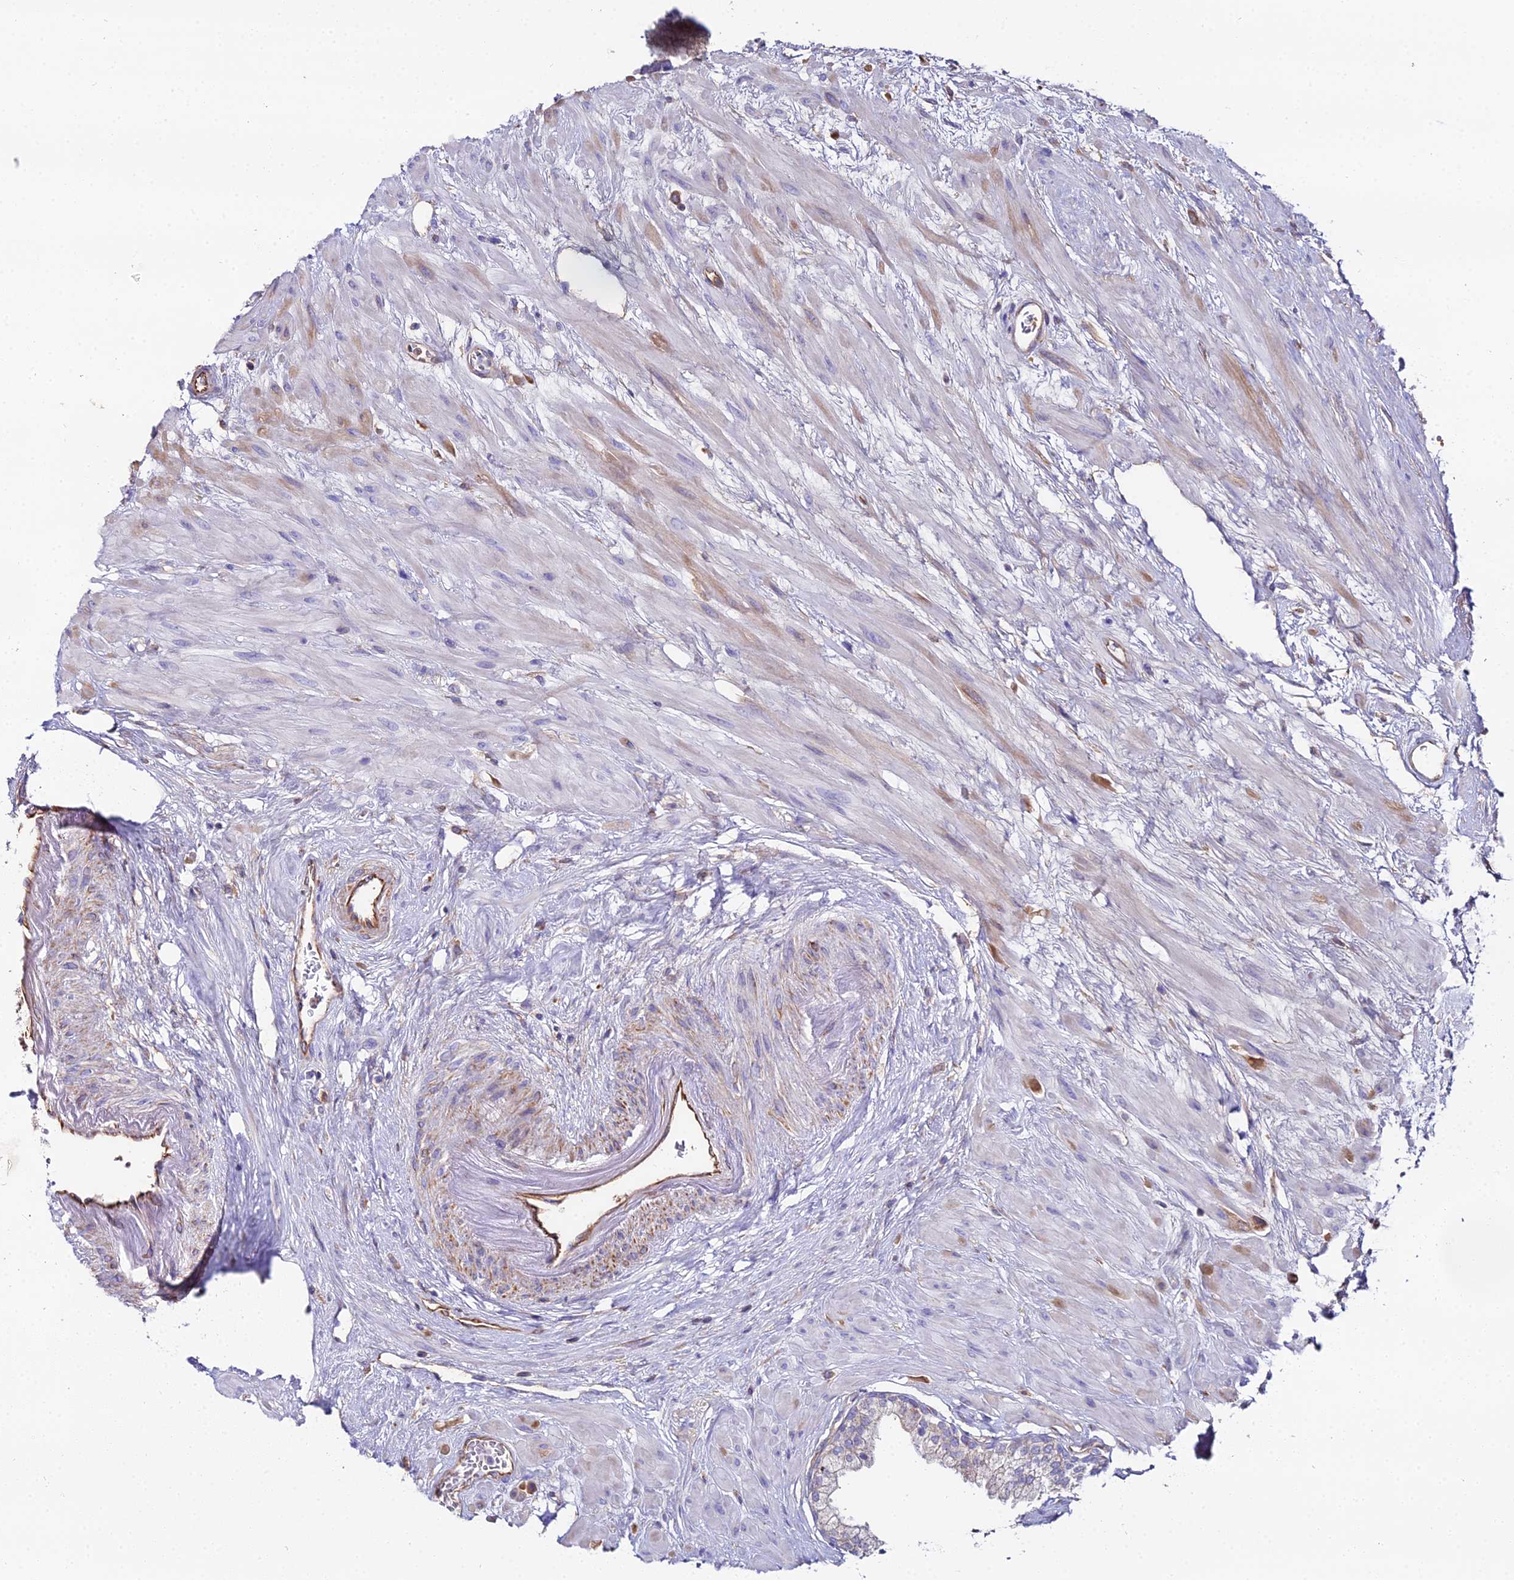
{"staining": {"intensity": "negative", "quantity": "none", "location": "none"}, "tissue": "prostate", "cell_type": "Glandular cells", "image_type": "normal", "snomed": [{"axis": "morphology", "description": "Normal tissue, NOS"}, {"axis": "topography", "description": "Prostate"}], "caption": "High magnification brightfield microscopy of unremarkable prostate stained with DAB (3,3'-diaminobenzidine) (brown) and counterstained with hematoxylin (blue): glandular cells show no significant staining. The staining was performed using DAB to visualize the protein expression in brown, while the nuclei were stained in blue with hematoxylin (Magnification: 20x).", "gene": "BEX4", "patient": {"sex": "male", "age": 57}}